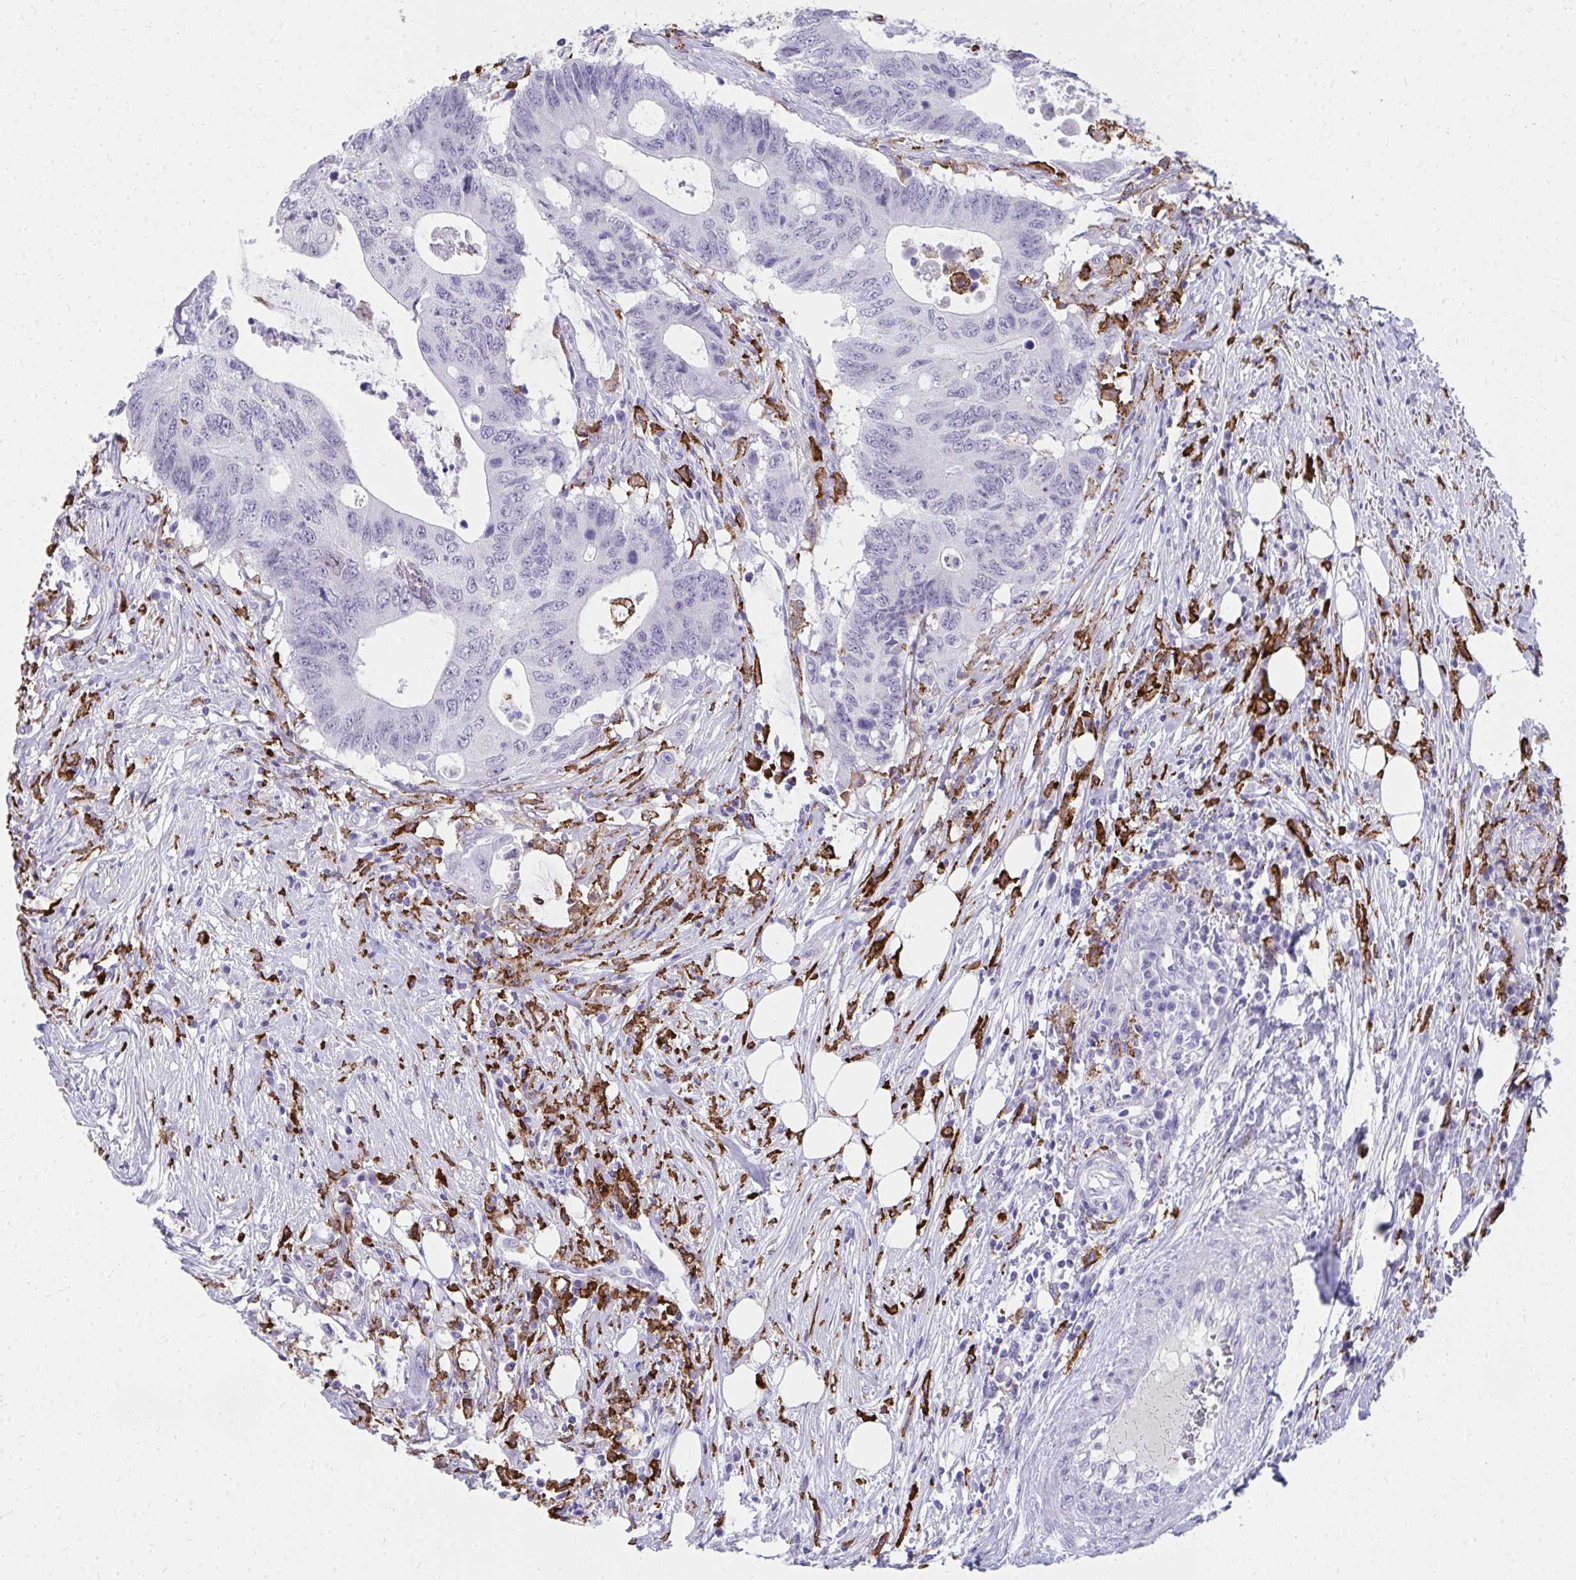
{"staining": {"intensity": "negative", "quantity": "none", "location": "none"}, "tissue": "colorectal cancer", "cell_type": "Tumor cells", "image_type": "cancer", "snomed": [{"axis": "morphology", "description": "Adenocarcinoma, NOS"}, {"axis": "topography", "description": "Colon"}], "caption": "Tumor cells are negative for brown protein staining in adenocarcinoma (colorectal).", "gene": "CD163", "patient": {"sex": "male", "age": 71}}